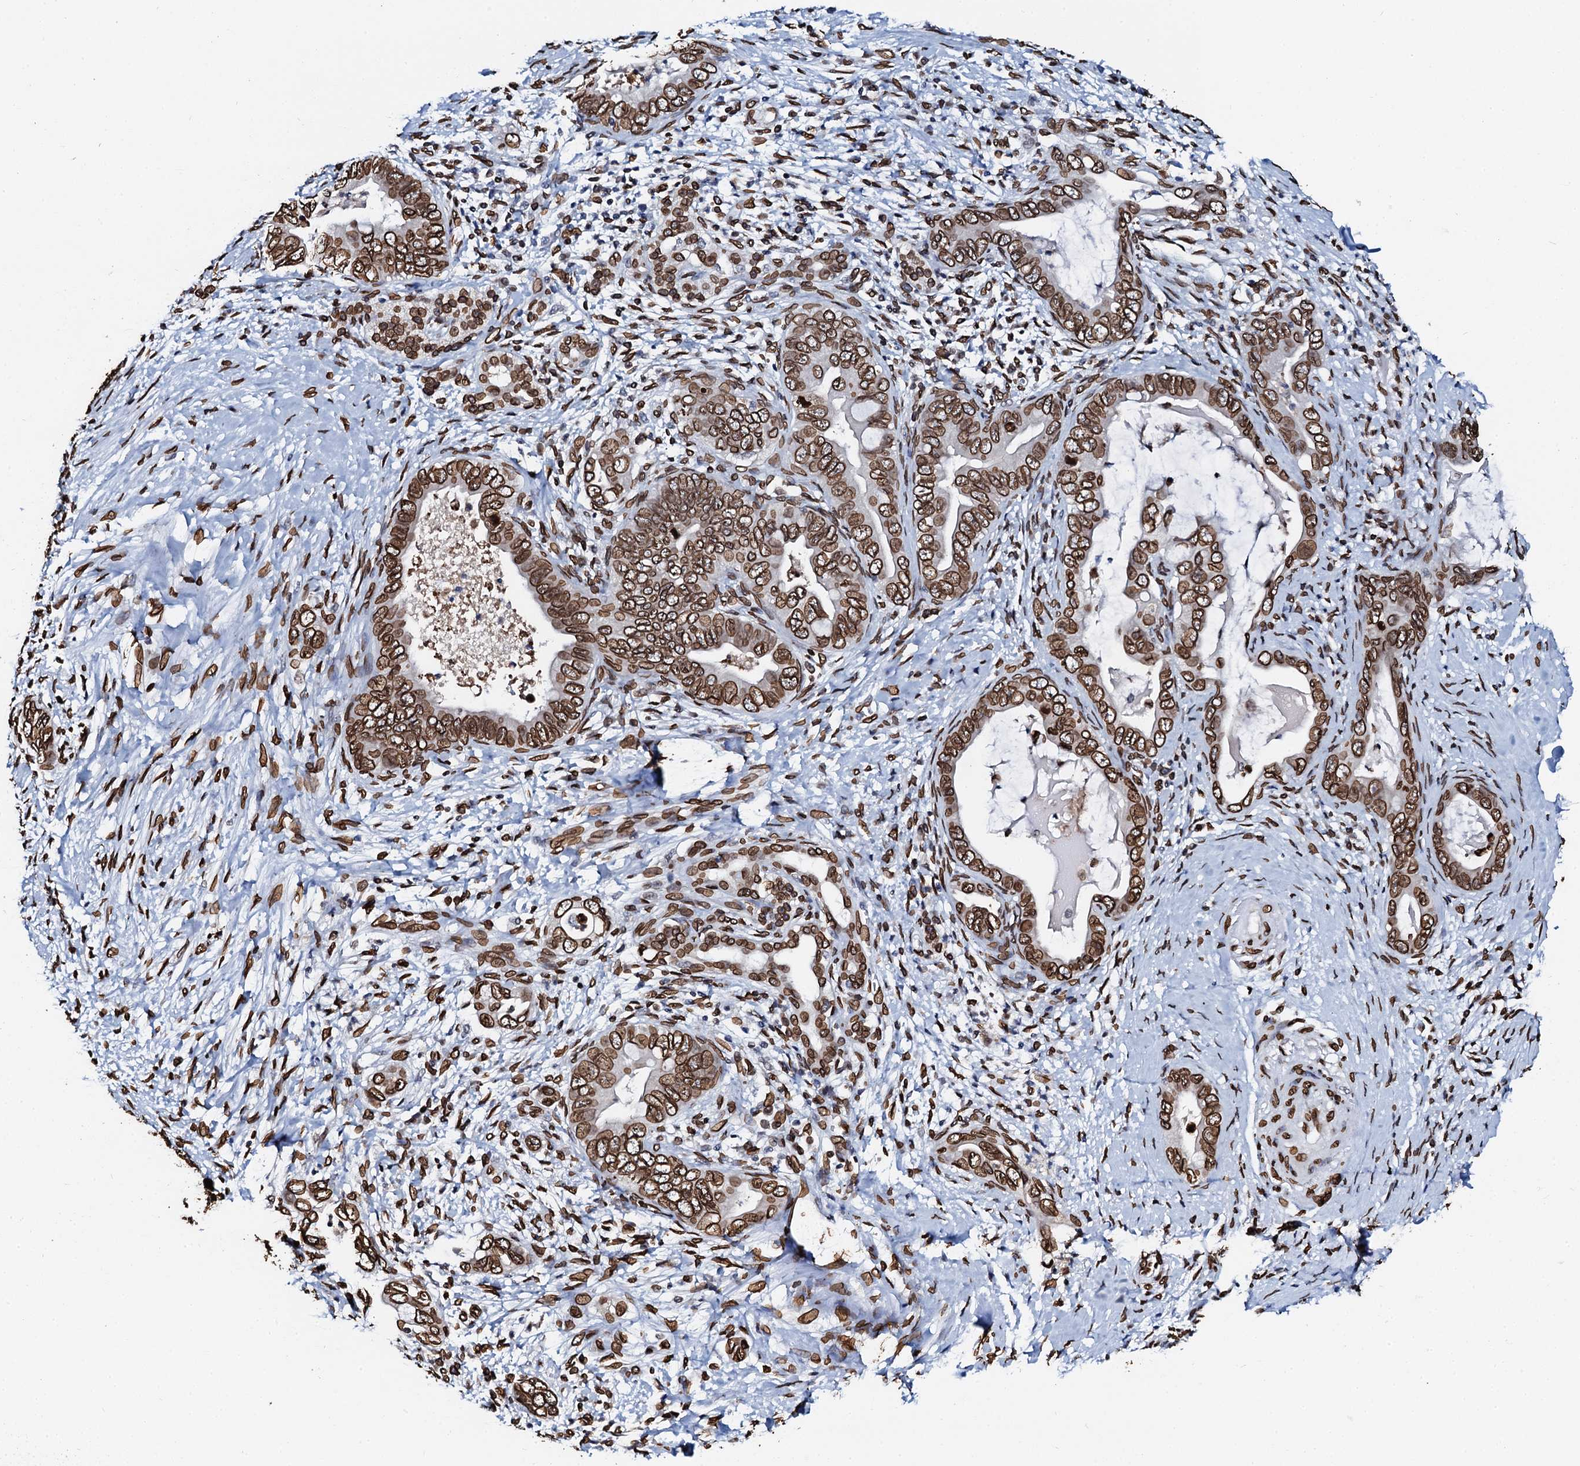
{"staining": {"intensity": "strong", "quantity": ">75%", "location": "nuclear"}, "tissue": "pancreatic cancer", "cell_type": "Tumor cells", "image_type": "cancer", "snomed": [{"axis": "morphology", "description": "Adenocarcinoma, NOS"}, {"axis": "topography", "description": "Pancreas"}], "caption": "The photomicrograph reveals immunohistochemical staining of pancreatic cancer (adenocarcinoma). There is strong nuclear positivity is seen in approximately >75% of tumor cells.", "gene": "KATNAL2", "patient": {"sex": "male", "age": 75}}